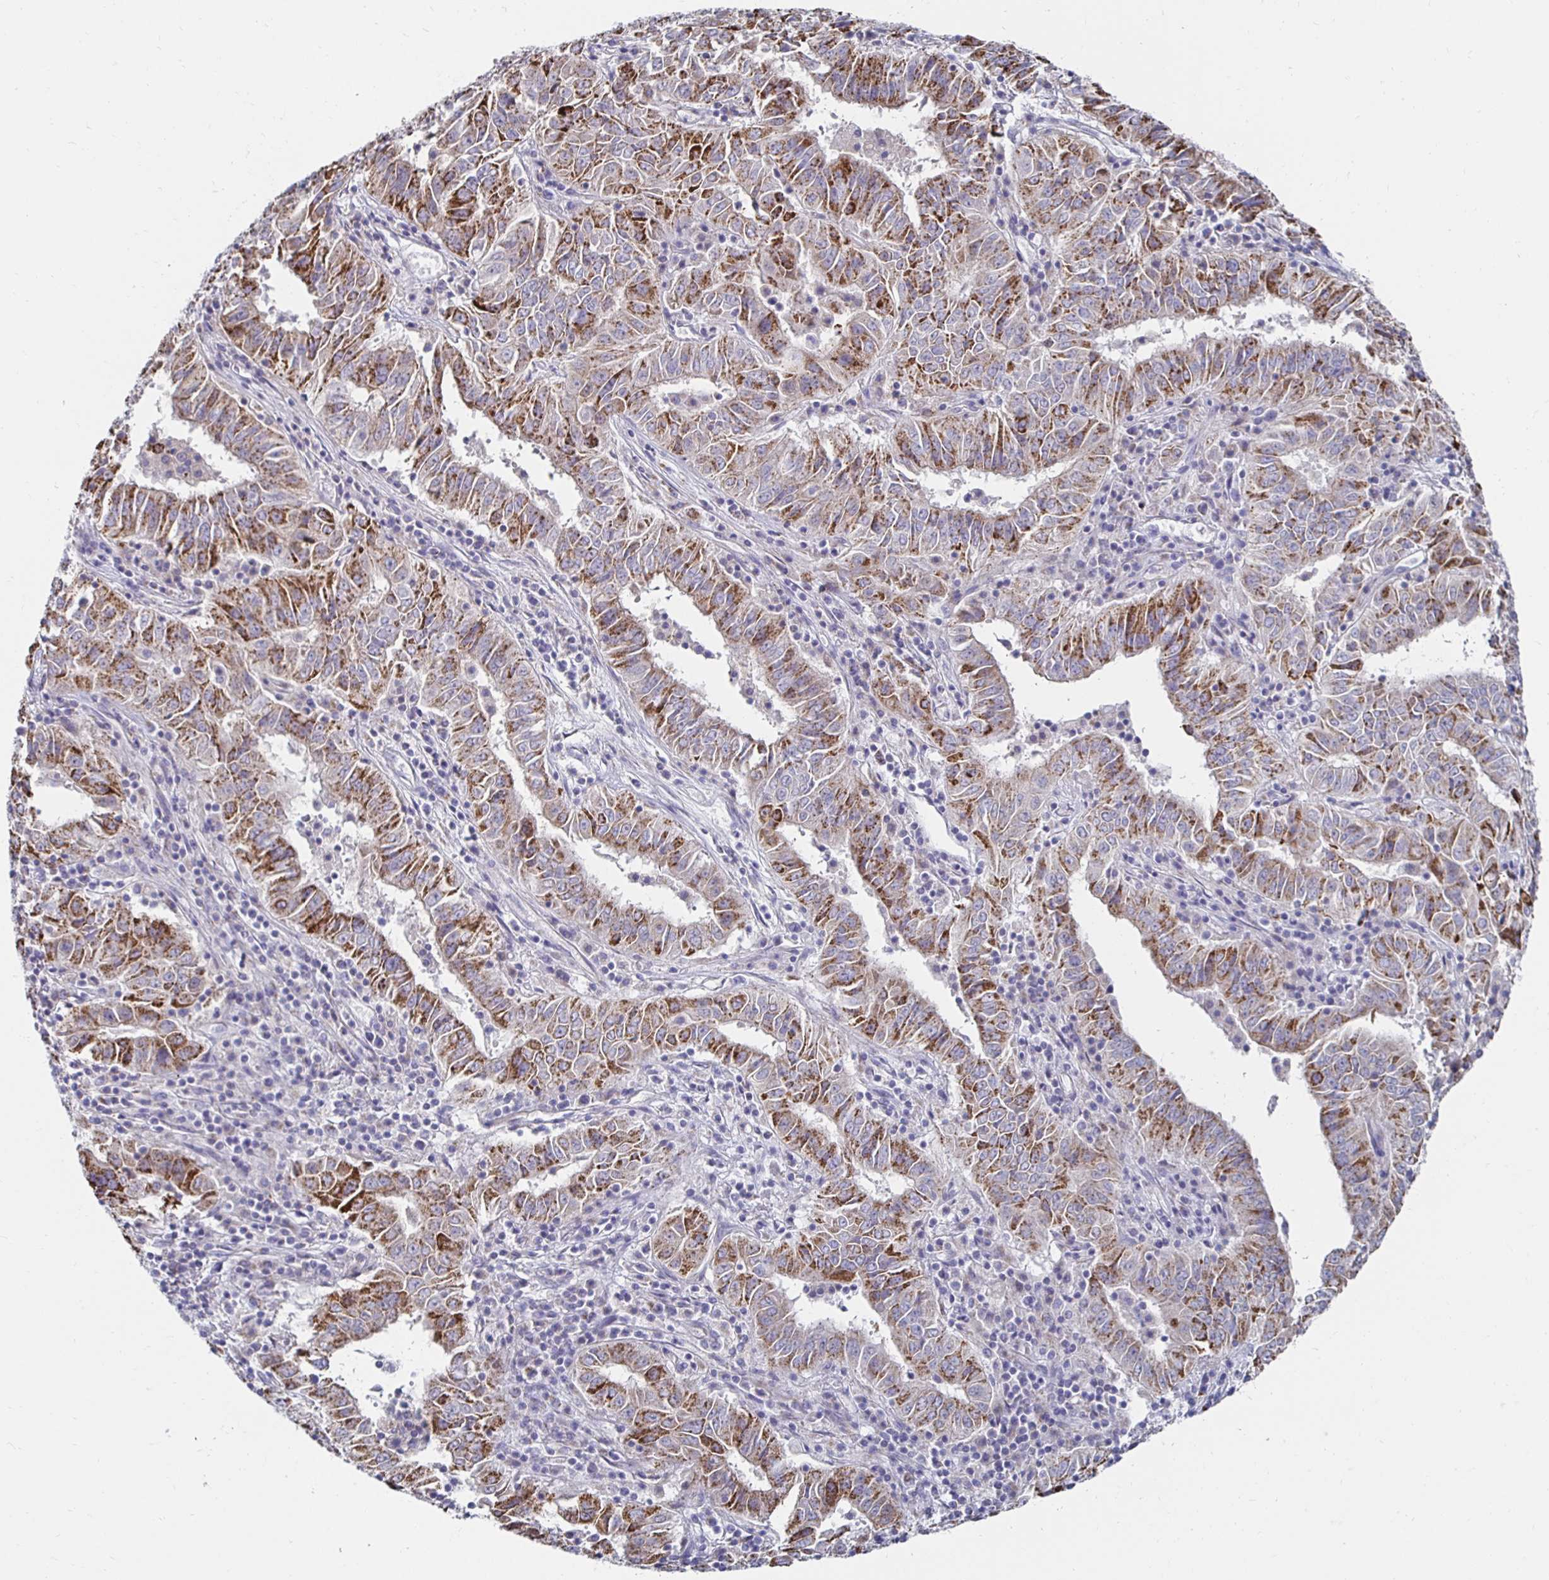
{"staining": {"intensity": "moderate", "quantity": ">75%", "location": "cytoplasmic/membranous"}, "tissue": "pancreatic cancer", "cell_type": "Tumor cells", "image_type": "cancer", "snomed": [{"axis": "morphology", "description": "Adenocarcinoma, NOS"}, {"axis": "topography", "description": "Pancreas"}], "caption": "Approximately >75% of tumor cells in pancreatic adenocarcinoma display moderate cytoplasmic/membranous protein positivity as visualized by brown immunohistochemical staining.", "gene": "NOCT", "patient": {"sex": "male", "age": 63}}